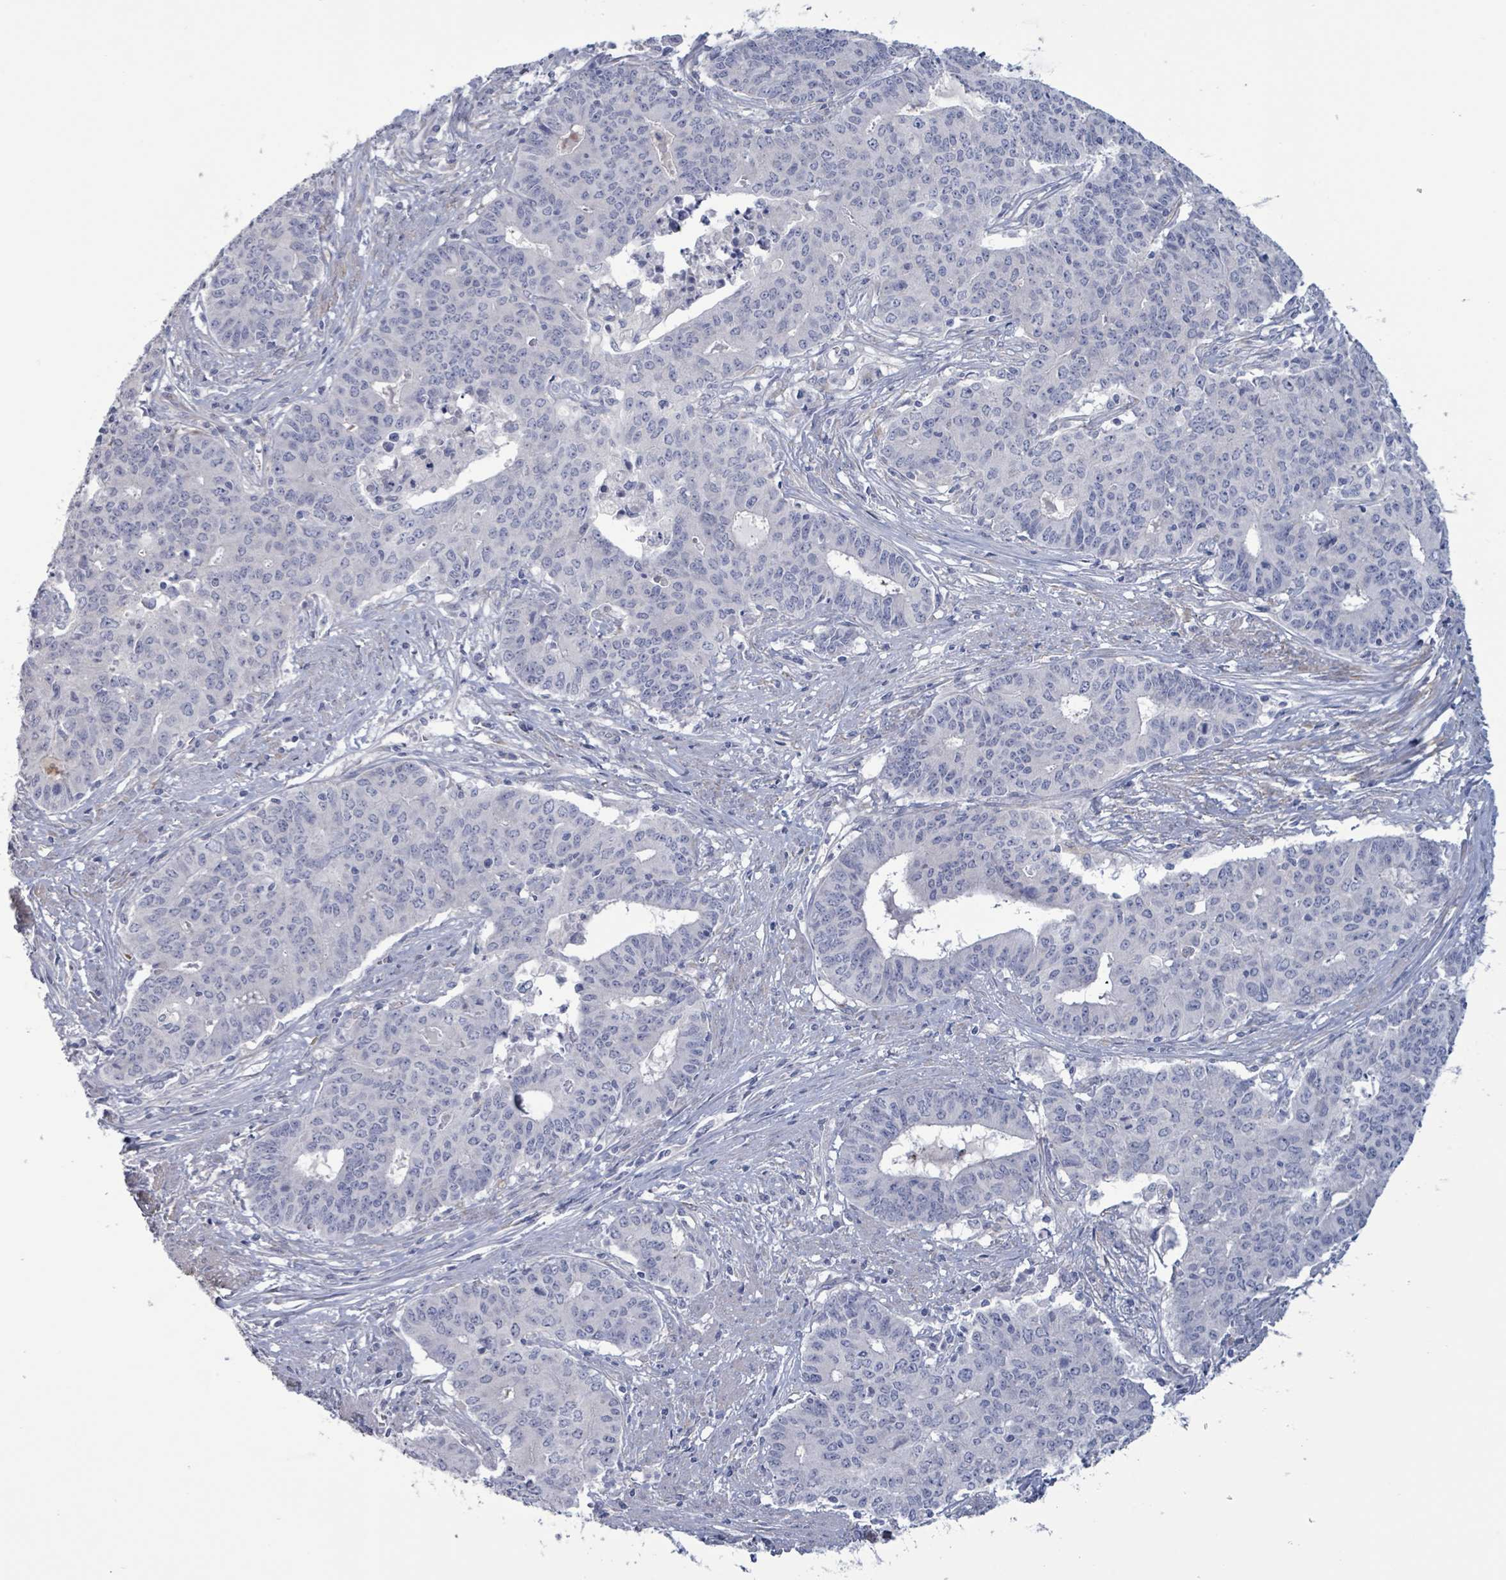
{"staining": {"intensity": "negative", "quantity": "none", "location": "none"}, "tissue": "endometrial cancer", "cell_type": "Tumor cells", "image_type": "cancer", "snomed": [{"axis": "morphology", "description": "Adenocarcinoma, NOS"}, {"axis": "topography", "description": "Endometrium"}], "caption": "Human endometrial cancer (adenocarcinoma) stained for a protein using IHC exhibits no positivity in tumor cells.", "gene": "PKLR", "patient": {"sex": "female", "age": 59}}